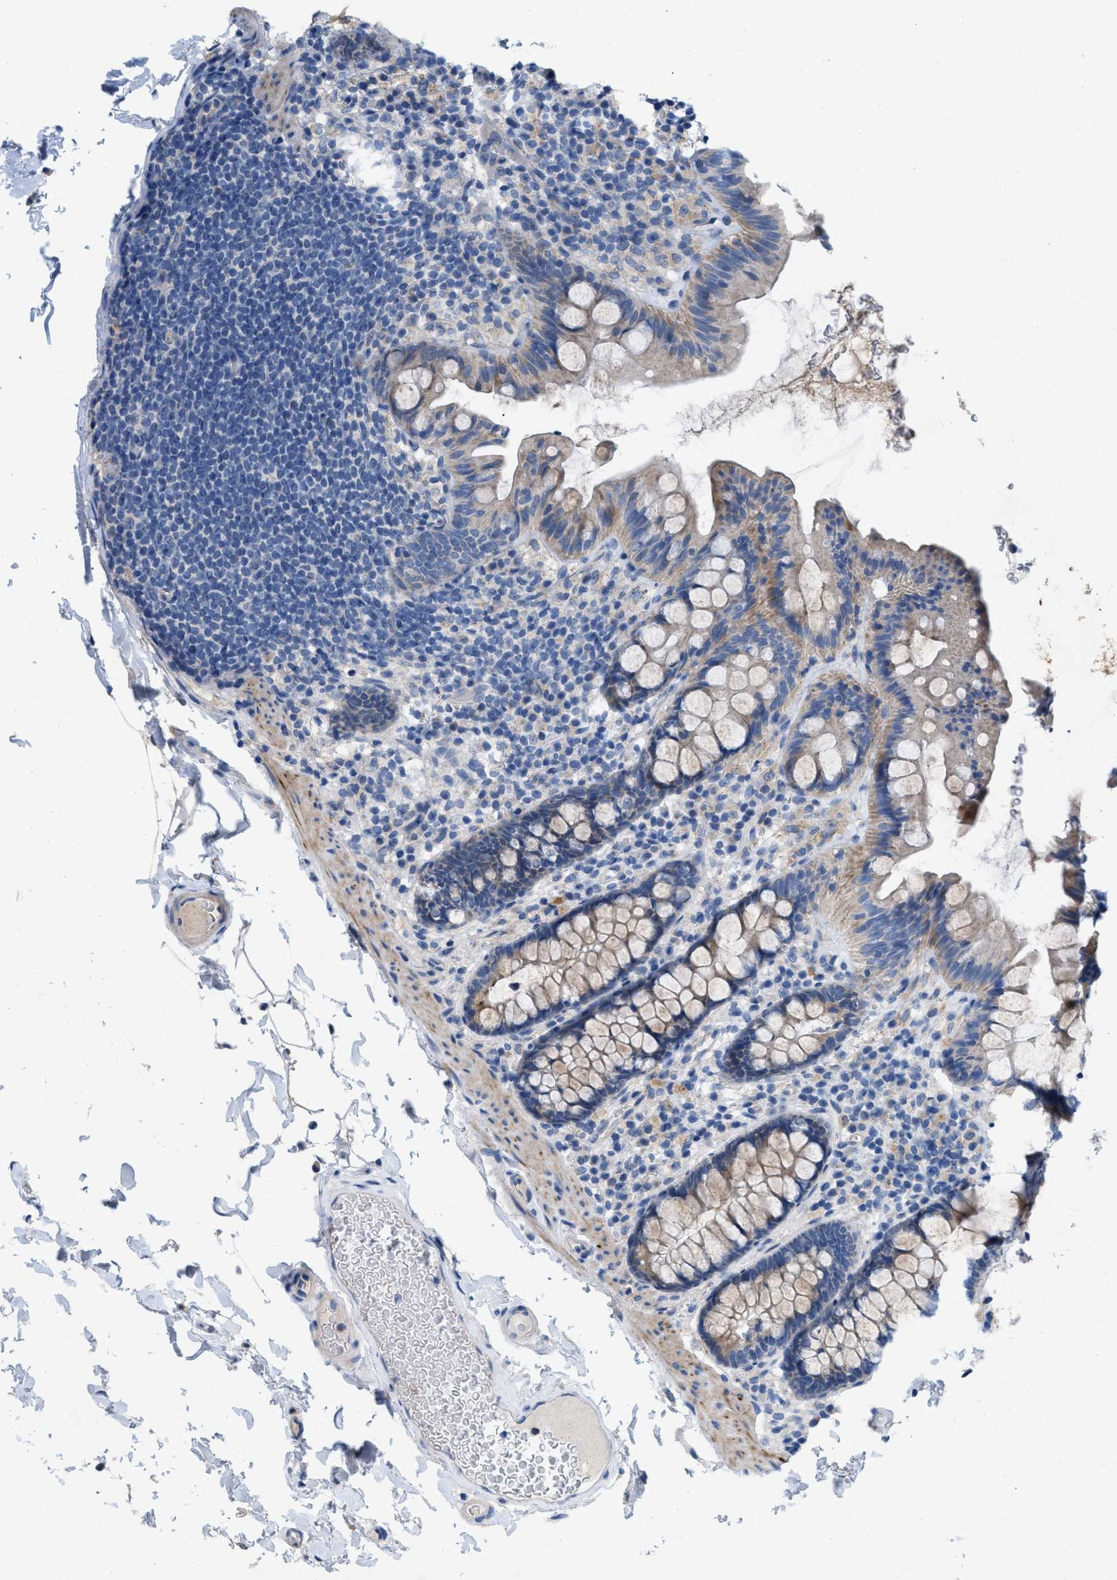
{"staining": {"intensity": "negative", "quantity": "none", "location": "none"}, "tissue": "colon", "cell_type": "Endothelial cells", "image_type": "normal", "snomed": [{"axis": "morphology", "description": "Normal tissue, NOS"}, {"axis": "topography", "description": "Colon"}], "caption": "Endothelial cells show no significant positivity in unremarkable colon. (DAB IHC with hematoxylin counter stain).", "gene": "PLPPR5", "patient": {"sex": "female", "age": 80}}